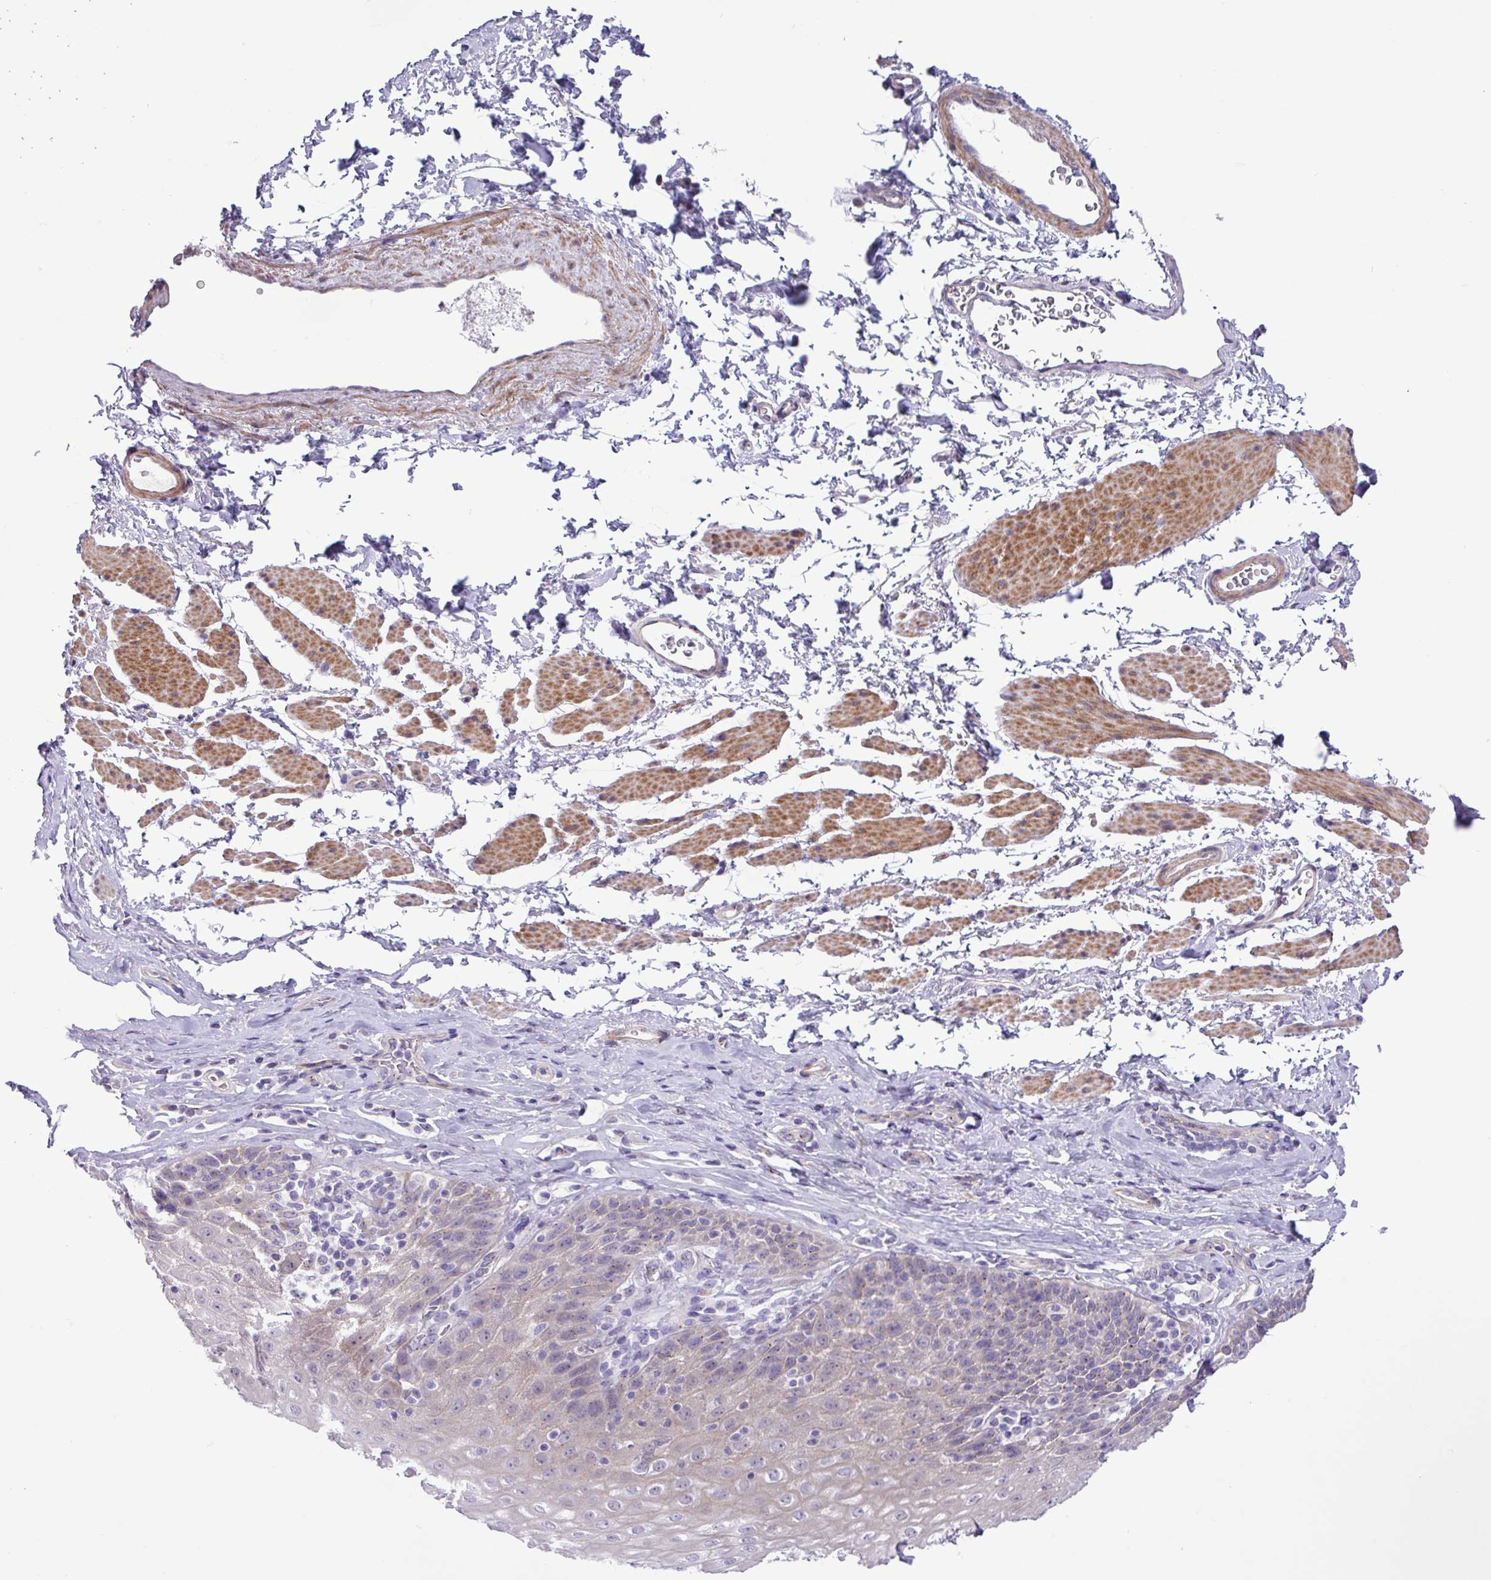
{"staining": {"intensity": "negative", "quantity": "none", "location": "none"}, "tissue": "esophagus", "cell_type": "Squamous epithelial cells", "image_type": "normal", "snomed": [{"axis": "morphology", "description": "Normal tissue, NOS"}, {"axis": "topography", "description": "Esophagus"}], "caption": "This photomicrograph is of benign esophagus stained with immunohistochemistry to label a protein in brown with the nuclei are counter-stained blue. There is no positivity in squamous epithelial cells.", "gene": "SPINK8", "patient": {"sex": "female", "age": 61}}